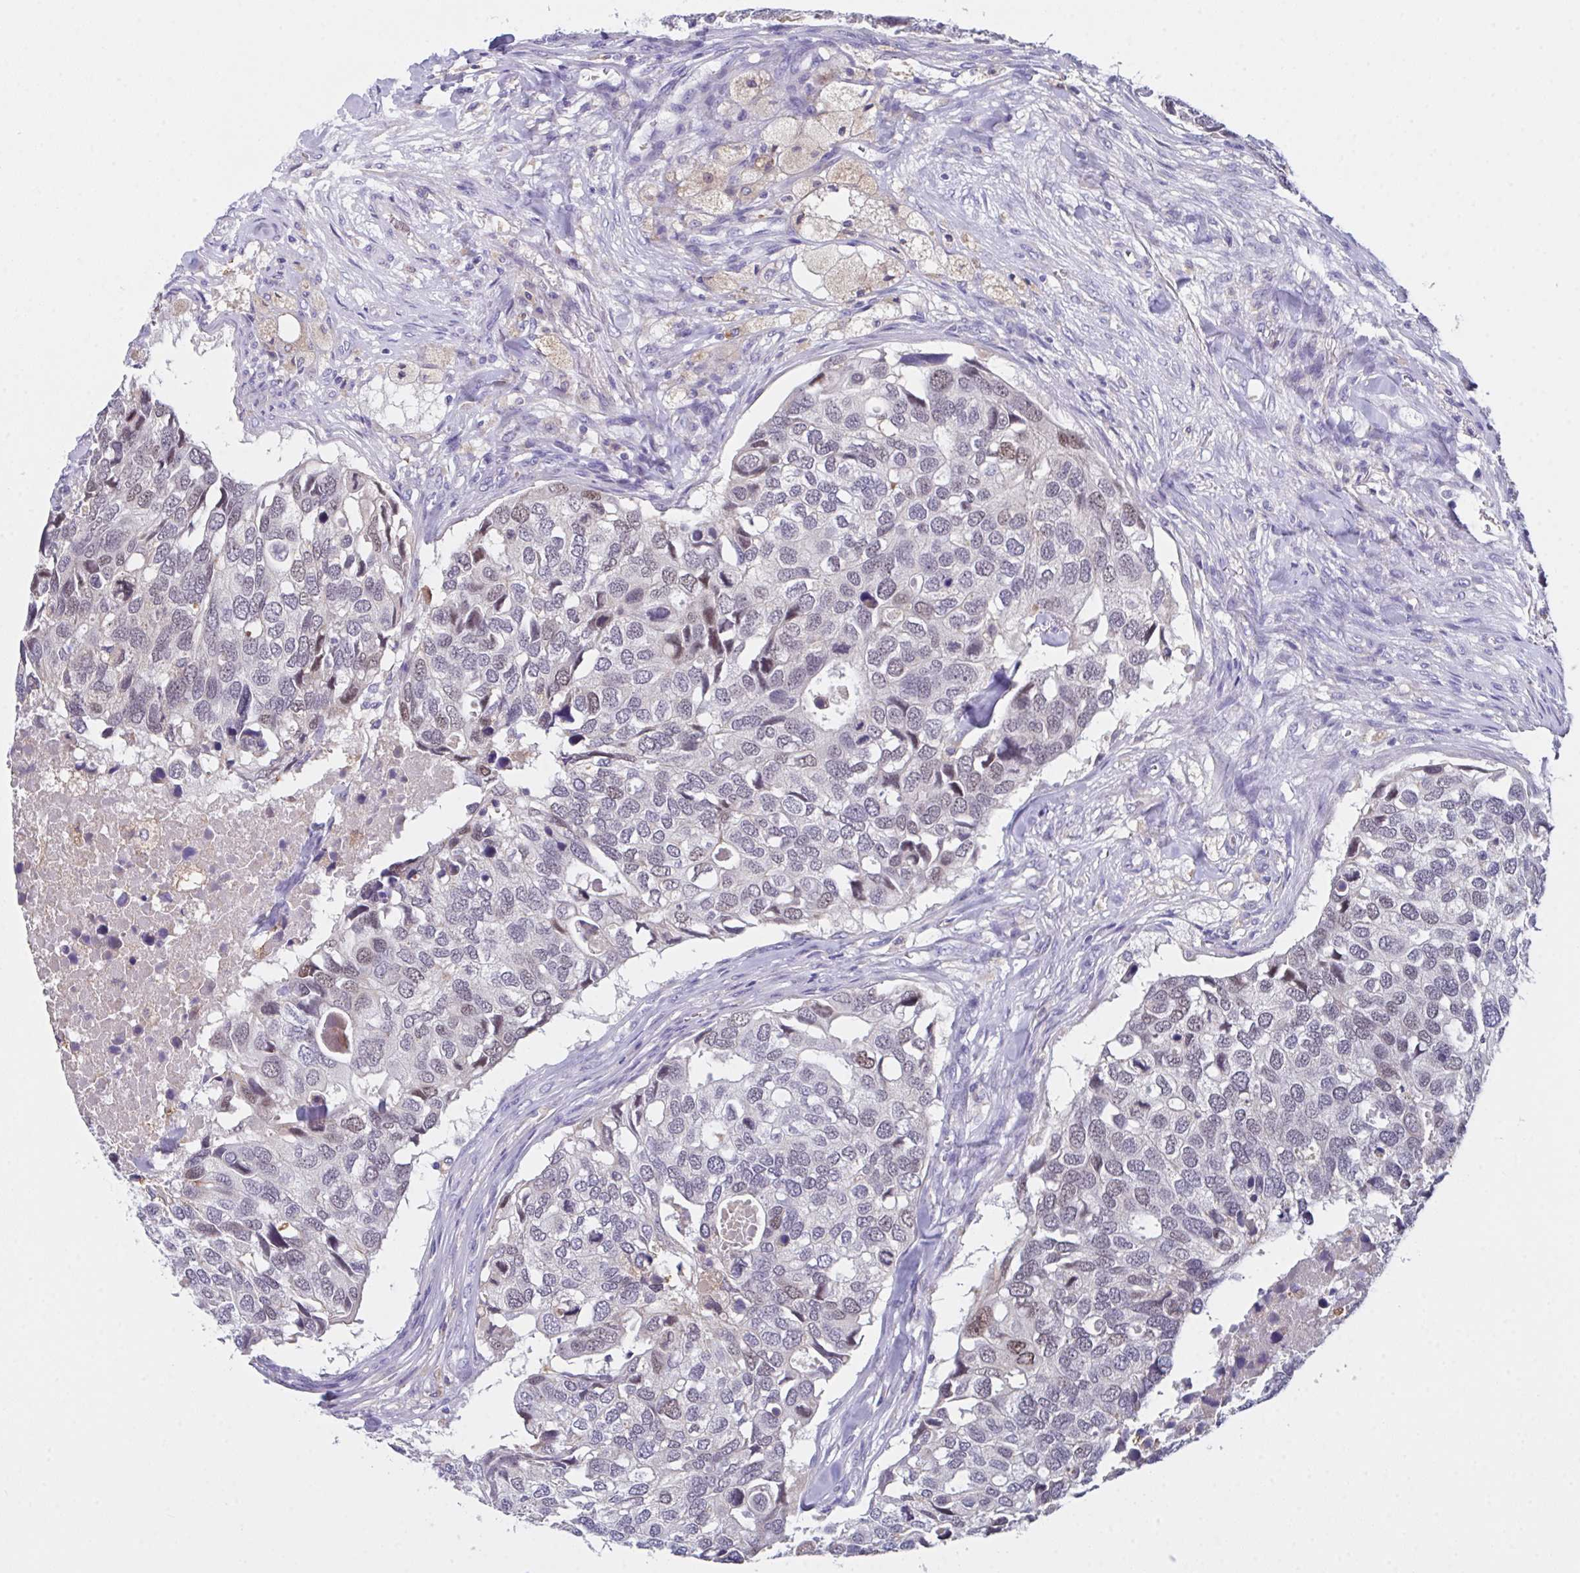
{"staining": {"intensity": "moderate", "quantity": "<25%", "location": "nuclear"}, "tissue": "breast cancer", "cell_type": "Tumor cells", "image_type": "cancer", "snomed": [{"axis": "morphology", "description": "Duct carcinoma"}, {"axis": "topography", "description": "Breast"}], "caption": "Tumor cells display low levels of moderate nuclear expression in approximately <25% of cells in human breast cancer. Using DAB (brown) and hematoxylin (blue) stains, captured at high magnification using brightfield microscopy.", "gene": "TFAP2C", "patient": {"sex": "female", "age": 83}}